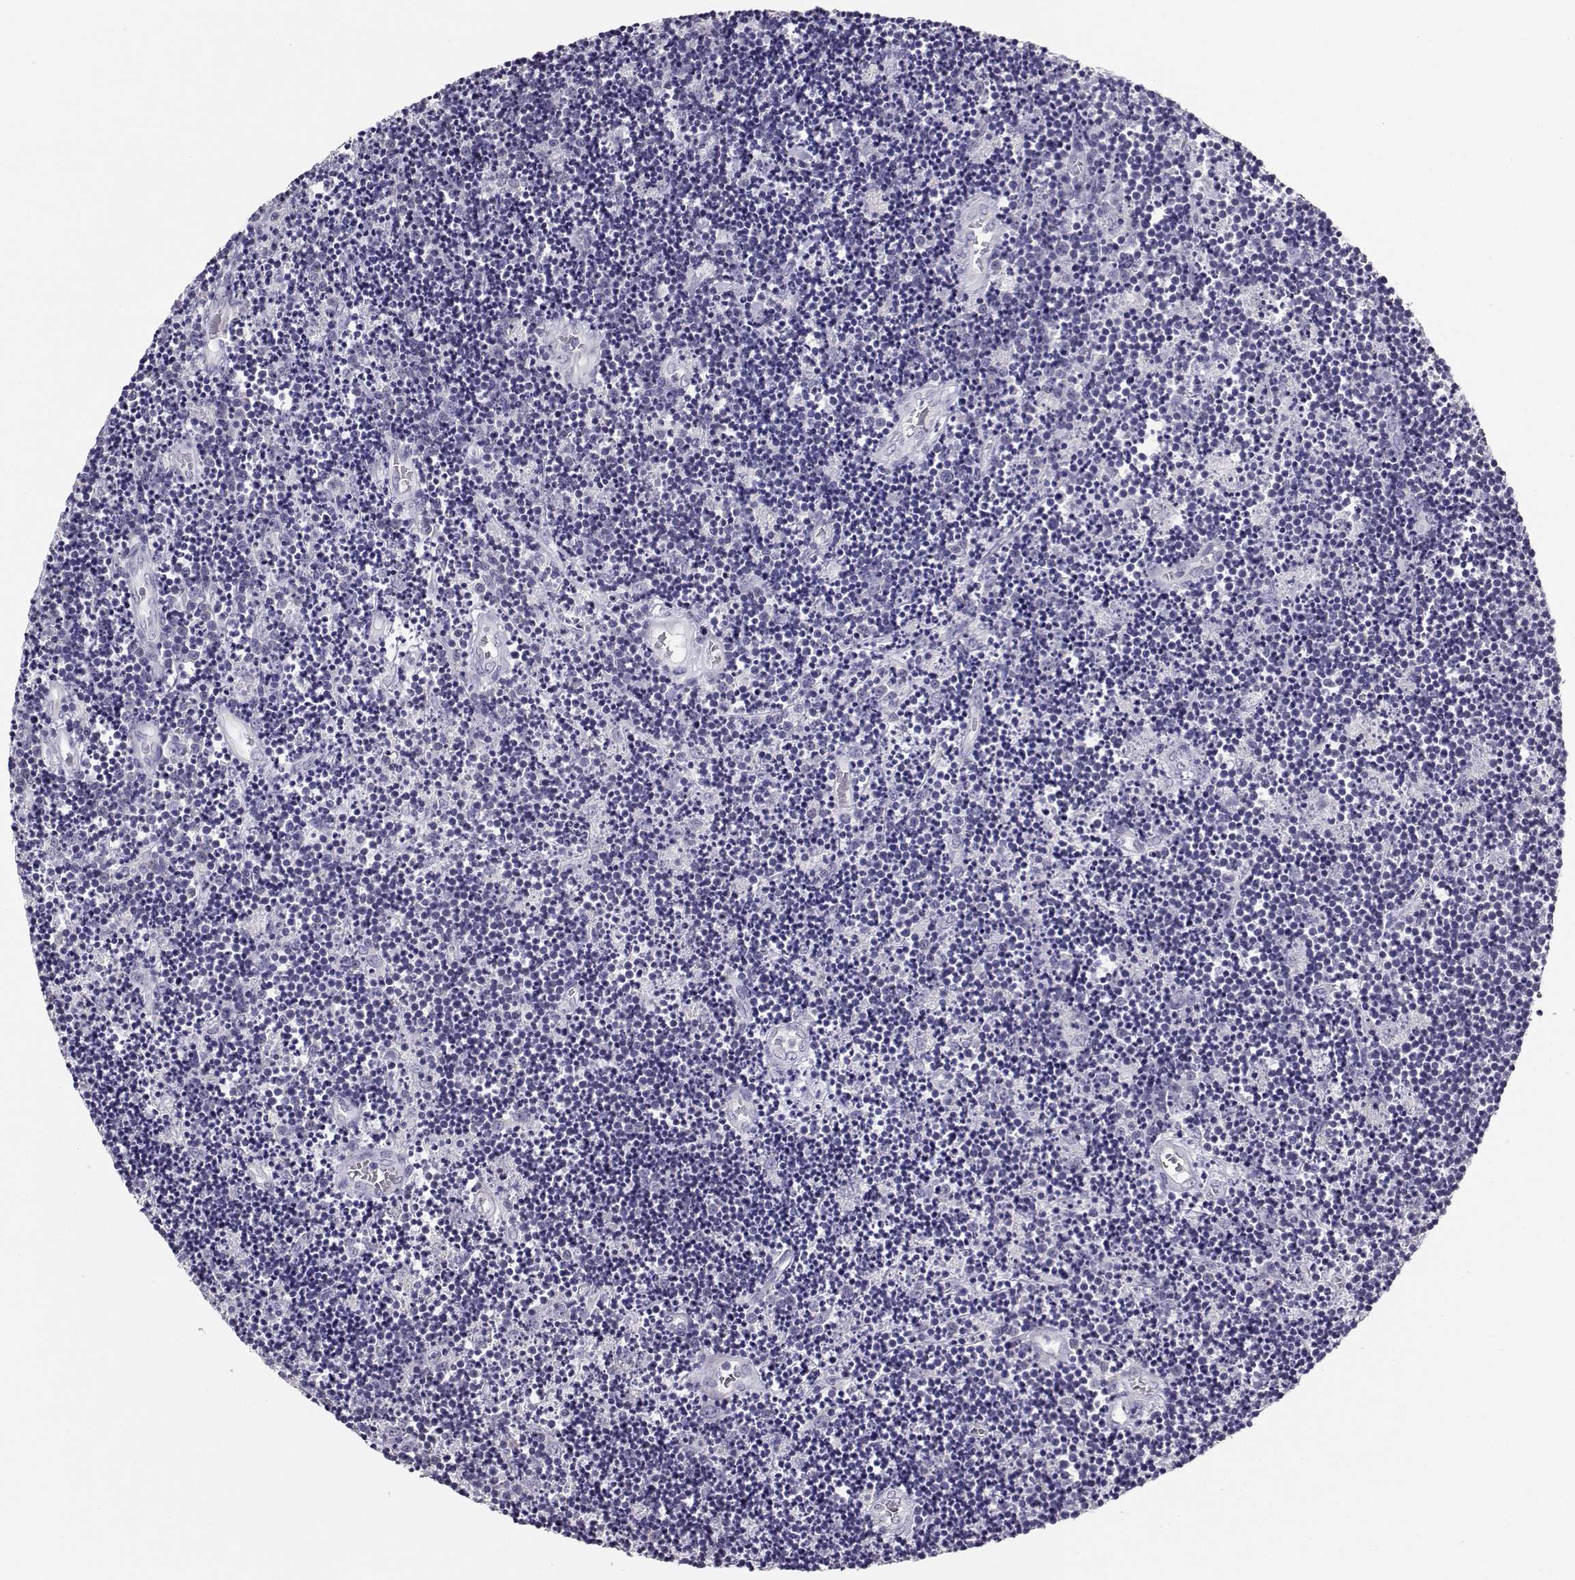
{"staining": {"intensity": "negative", "quantity": "none", "location": "none"}, "tissue": "lymphoma", "cell_type": "Tumor cells", "image_type": "cancer", "snomed": [{"axis": "morphology", "description": "Malignant lymphoma, non-Hodgkin's type, Low grade"}, {"axis": "topography", "description": "Brain"}], "caption": "There is no significant staining in tumor cells of lymphoma. (DAB (3,3'-diaminobenzidine) immunohistochemistry (IHC) with hematoxylin counter stain).", "gene": "AVP", "patient": {"sex": "female", "age": 66}}